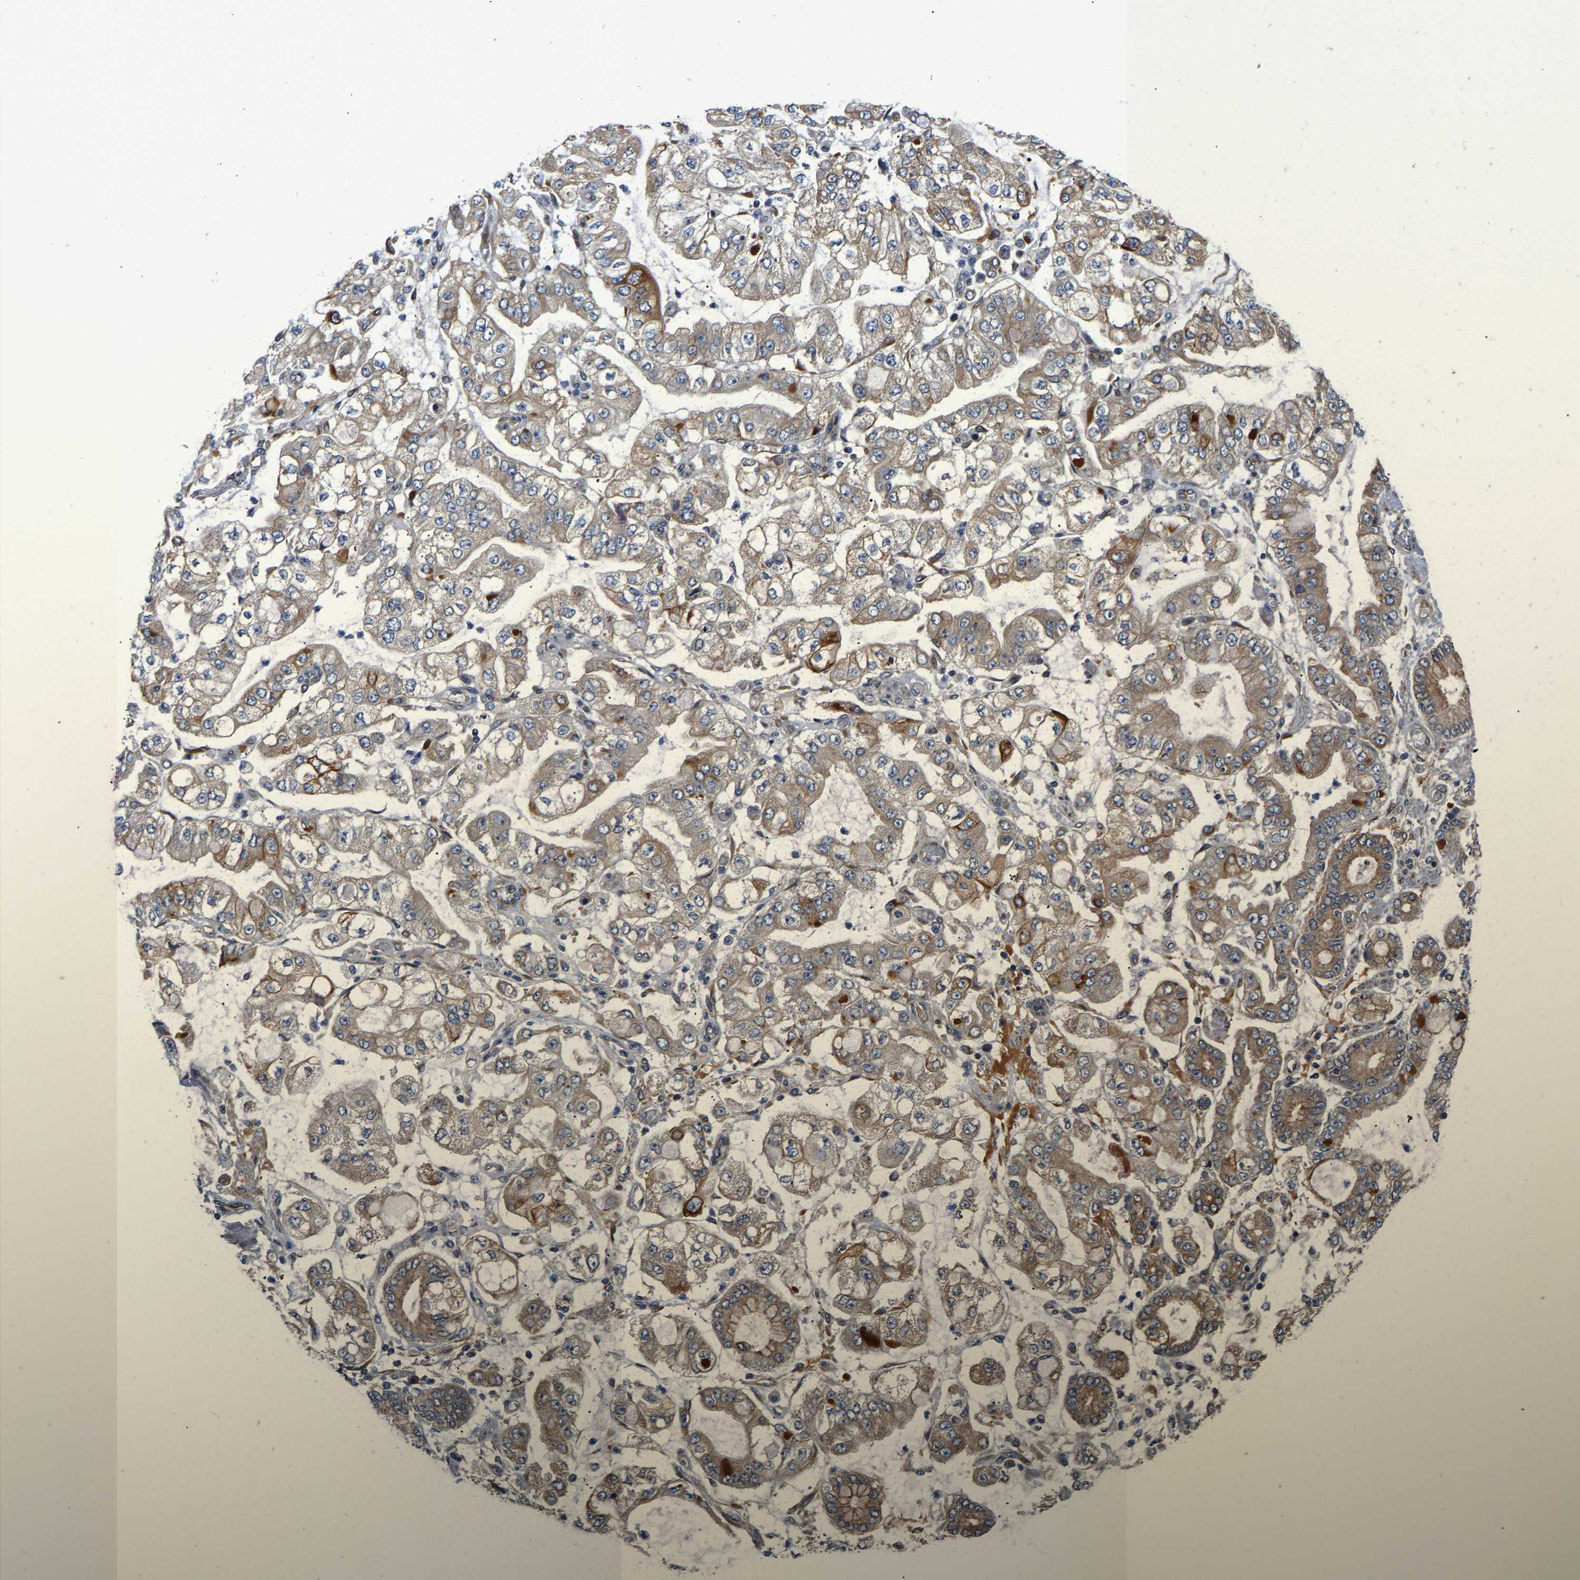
{"staining": {"intensity": "moderate", "quantity": ">75%", "location": "cytoplasmic/membranous"}, "tissue": "stomach cancer", "cell_type": "Tumor cells", "image_type": "cancer", "snomed": [{"axis": "morphology", "description": "Adenocarcinoma, NOS"}, {"axis": "topography", "description": "Stomach"}], "caption": "Protein staining of stomach adenocarcinoma tissue shows moderate cytoplasmic/membranous positivity in approximately >75% of tumor cells.", "gene": "ARL6IP5", "patient": {"sex": "male", "age": 76}}